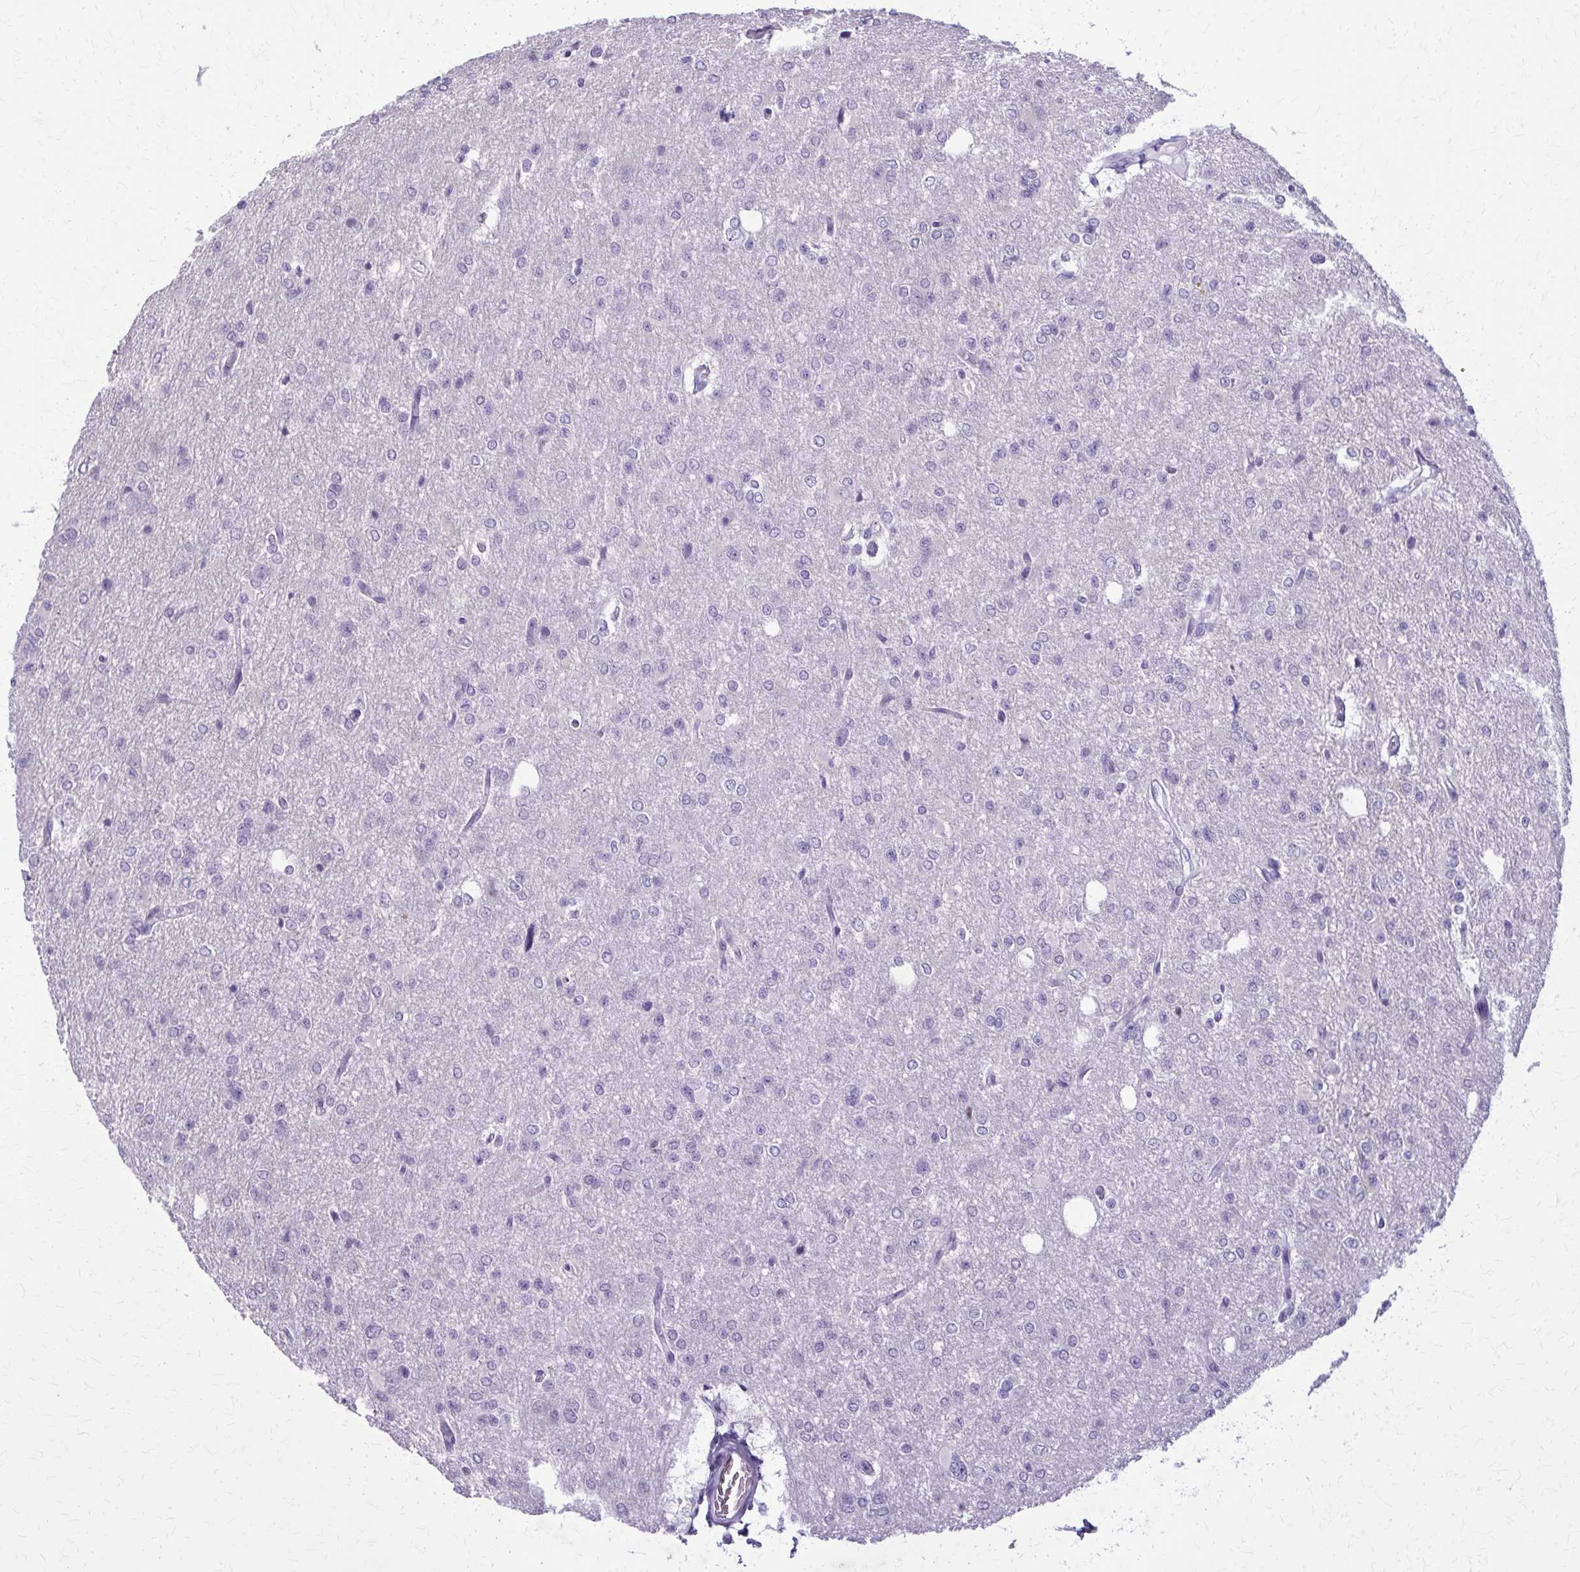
{"staining": {"intensity": "negative", "quantity": "none", "location": "none"}, "tissue": "glioma", "cell_type": "Tumor cells", "image_type": "cancer", "snomed": [{"axis": "morphology", "description": "Glioma, malignant, Low grade"}, {"axis": "topography", "description": "Brain"}], "caption": "Human glioma stained for a protein using immunohistochemistry displays no positivity in tumor cells.", "gene": "CARD9", "patient": {"sex": "male", "age": 26}}